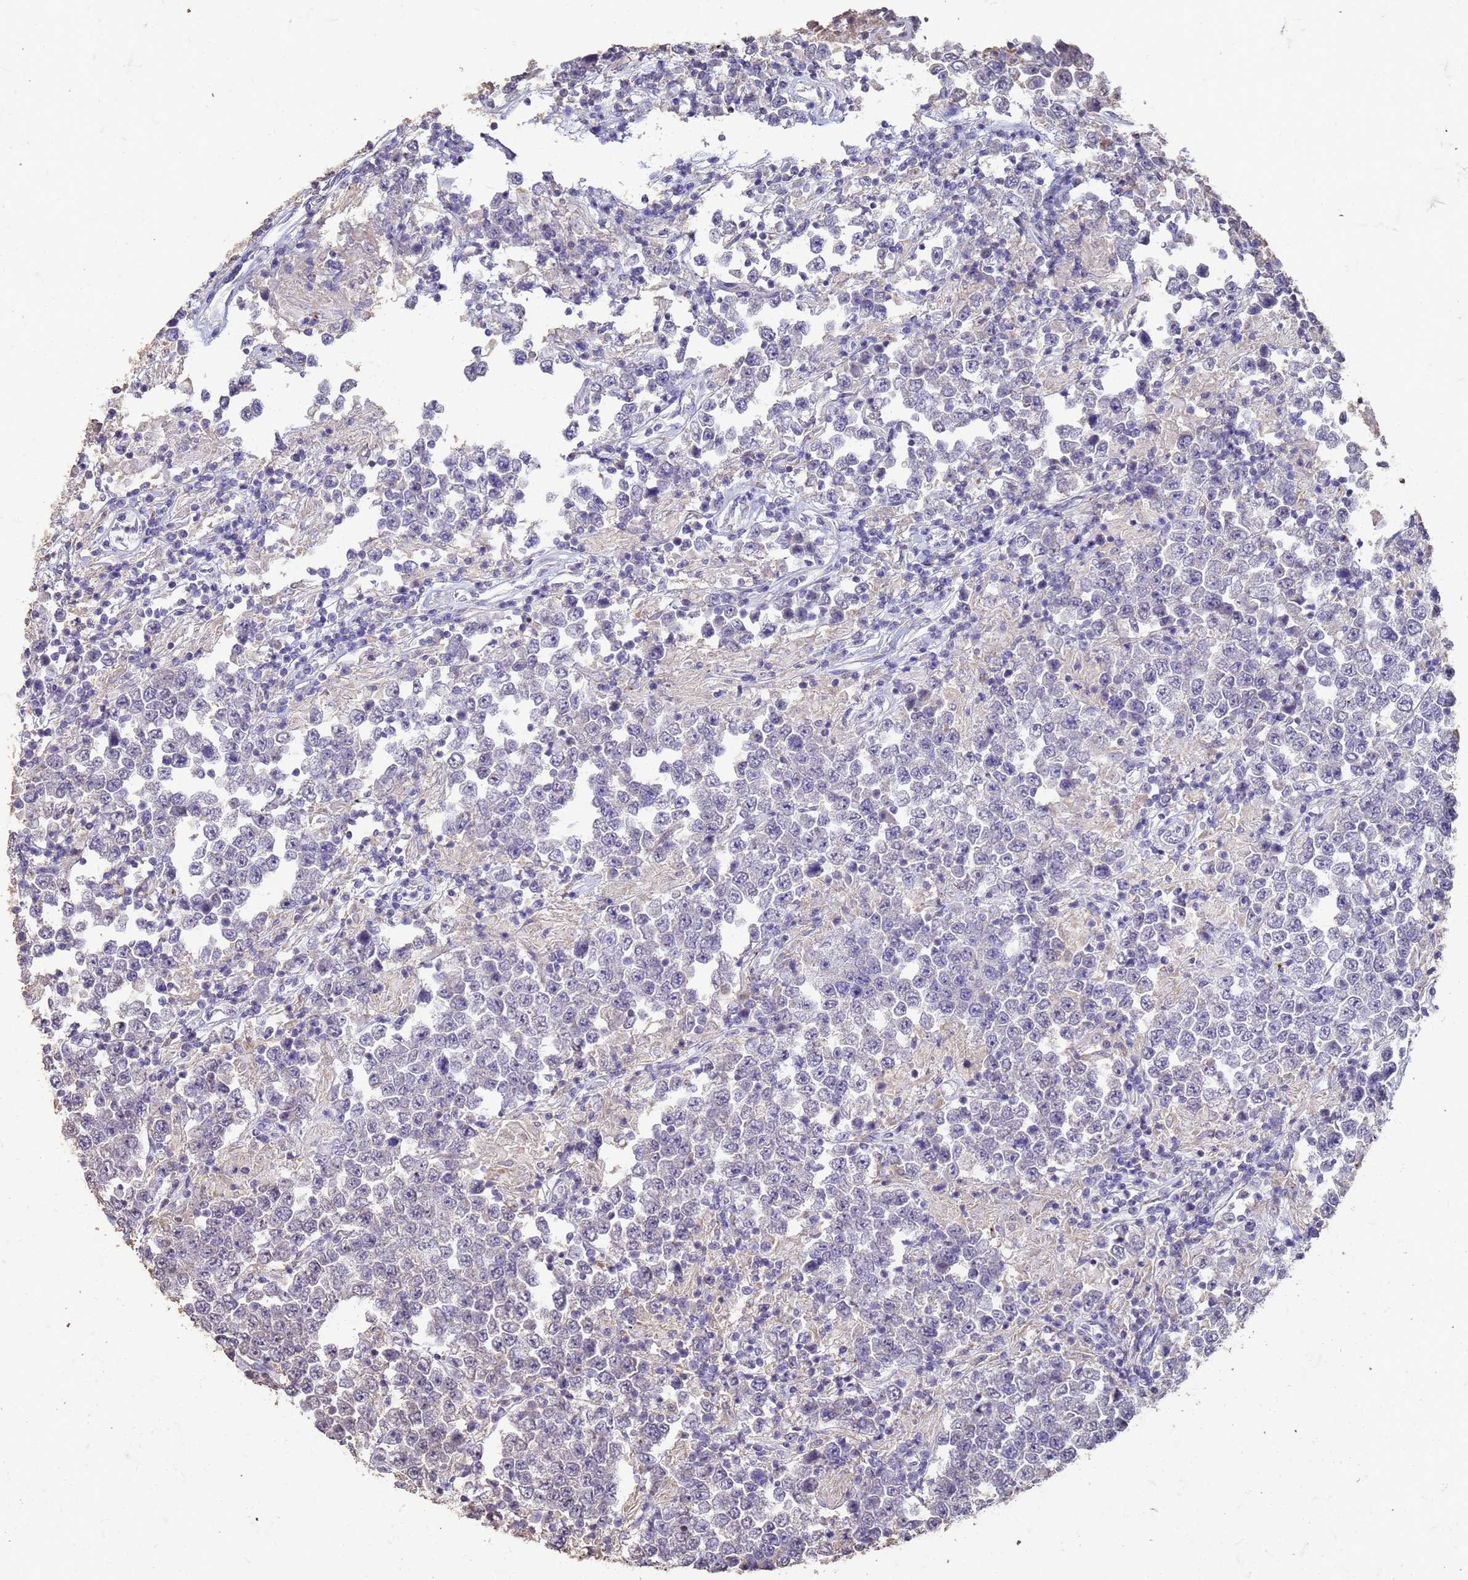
{"staining": {"intensity": "negative", "quantity": "none", "location": "none"}, "tissue": "testis cancer", "cell_type": "Tumor cells", "image_type": "cancer", "snomed": [{"axis": "morphology", "description": "Normal tissue, NOS"}, {"axis": "morphology", "description": "Urothelial carcinoma, High grade"}, {"axis": "morphology", "description": "Seminoma, NOS"}, {"axis": "morphology", "description": "Carcinoma, Embryonal, NOS"}, {"axis": "topography", "description": "Urinary bladder"}, {"axis": "topography", "description": "Testis"}], "caption": "High magnification brightfield microscopy of testis cancer (embryonal carcinoma) stained with DAB (3,3'-diaminobenzidine) (brown) and counterstained with hematoxylin (blue): tumor cells show no significant expression.", "gene": "SLC25A15", "patient": {"sex": "male", "age": 41}}